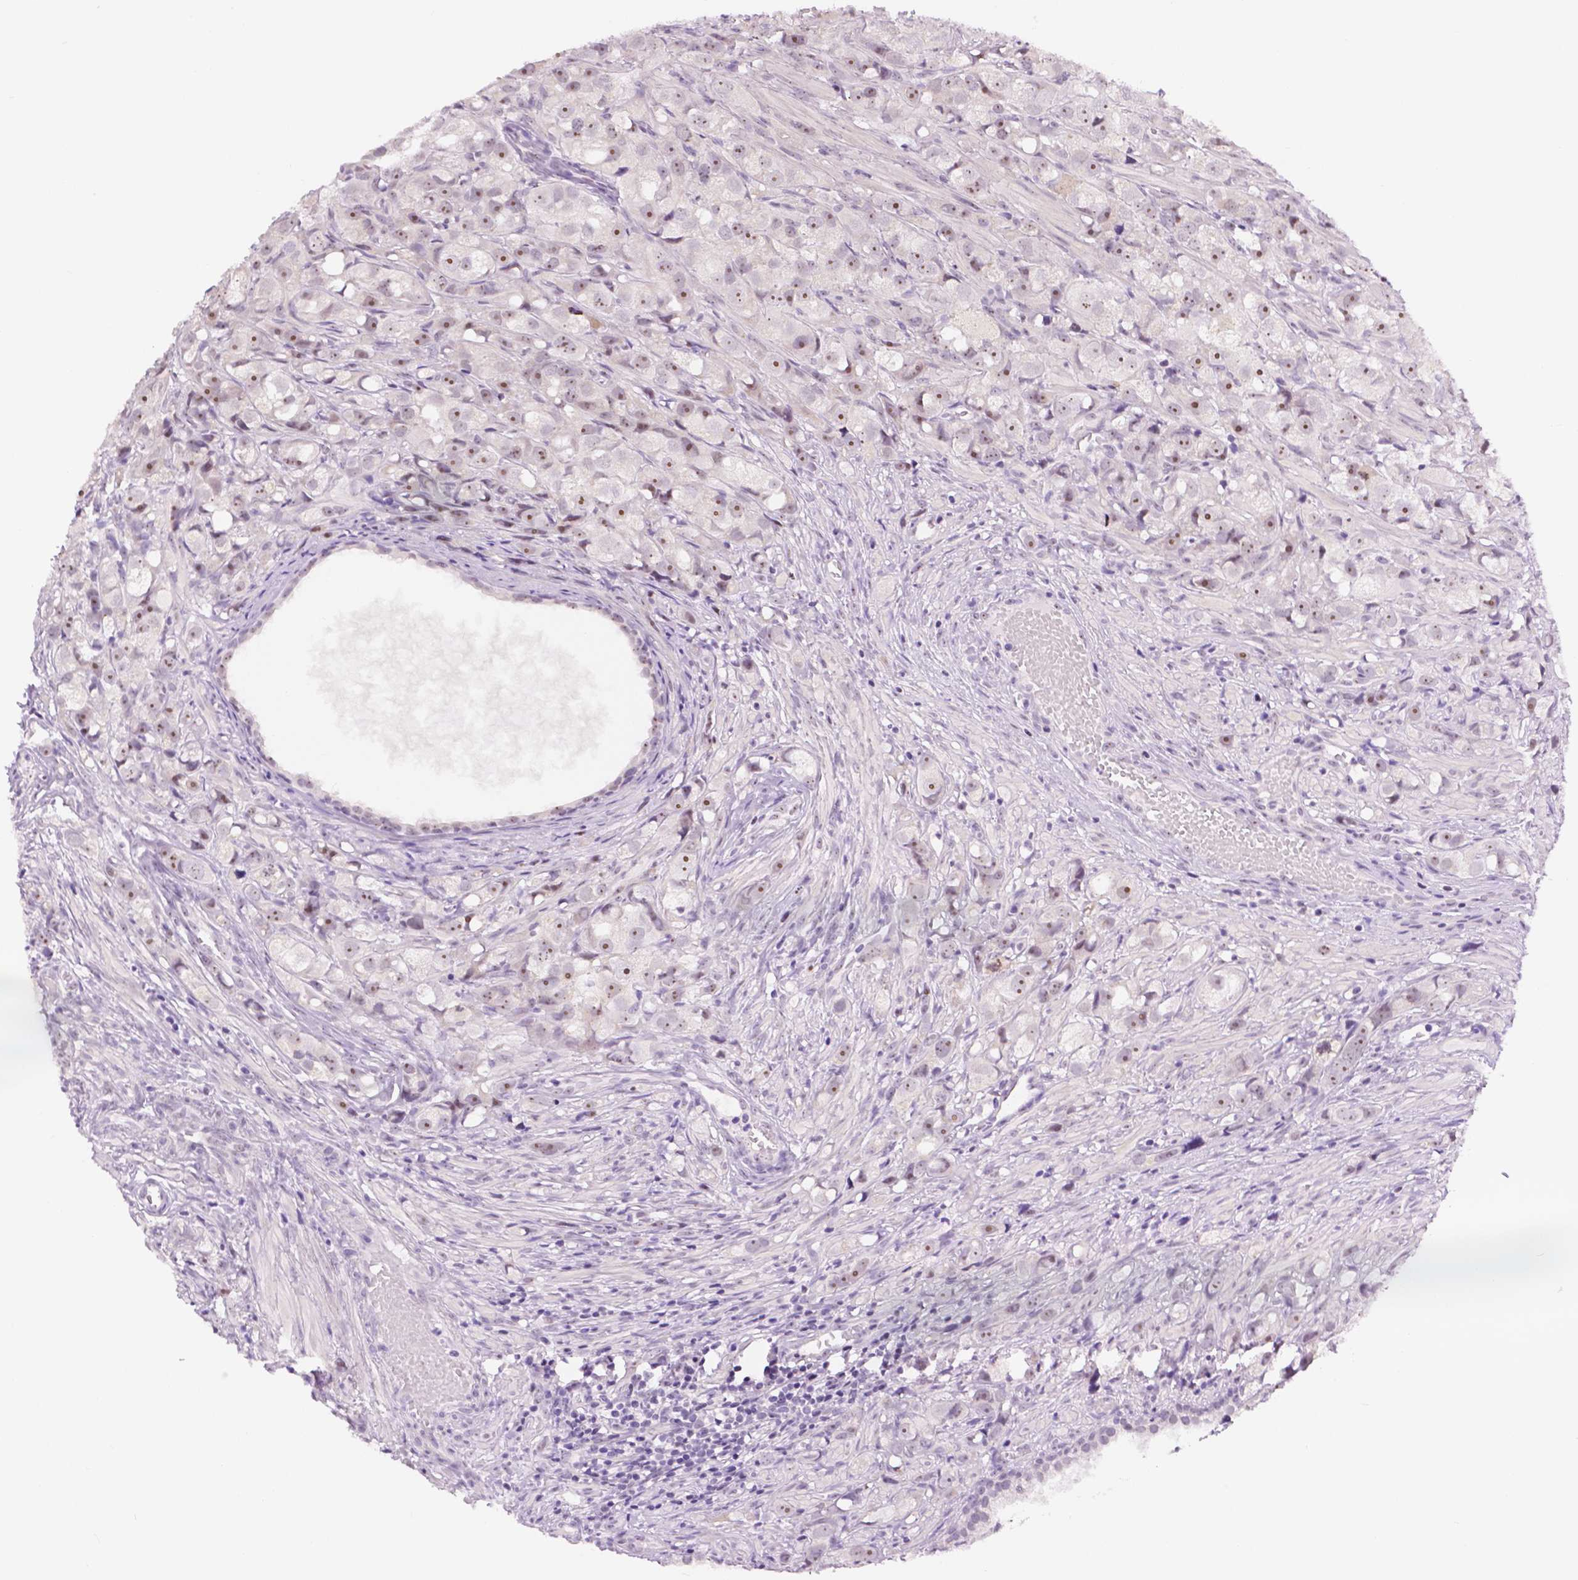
{"staining": {"intensity": "moderate", "quantity": "25%-75%", "location": "nuclear"}, "tissue": "prostate cancer", "cell_type": "Tumor cells", "image_type": "cancer", "snomed": [{"axis": "morphology", "description": "Adenocarcinoma, High grade"}, {"axis": "topography", "description": "Prostate"}], "caption": "Immunohistochemistry micrograph of neoplastic tissue: high-grade adenocarcinoma (prostate) stained using immunohistochemistry (IHC) shows medium levels of moderate protein expression localized specifically in the nuclear of tumor cells, appearing as a nuclear brown color.", "gene": "NHP2", "patient": {"sex": "male", "age": 75}}